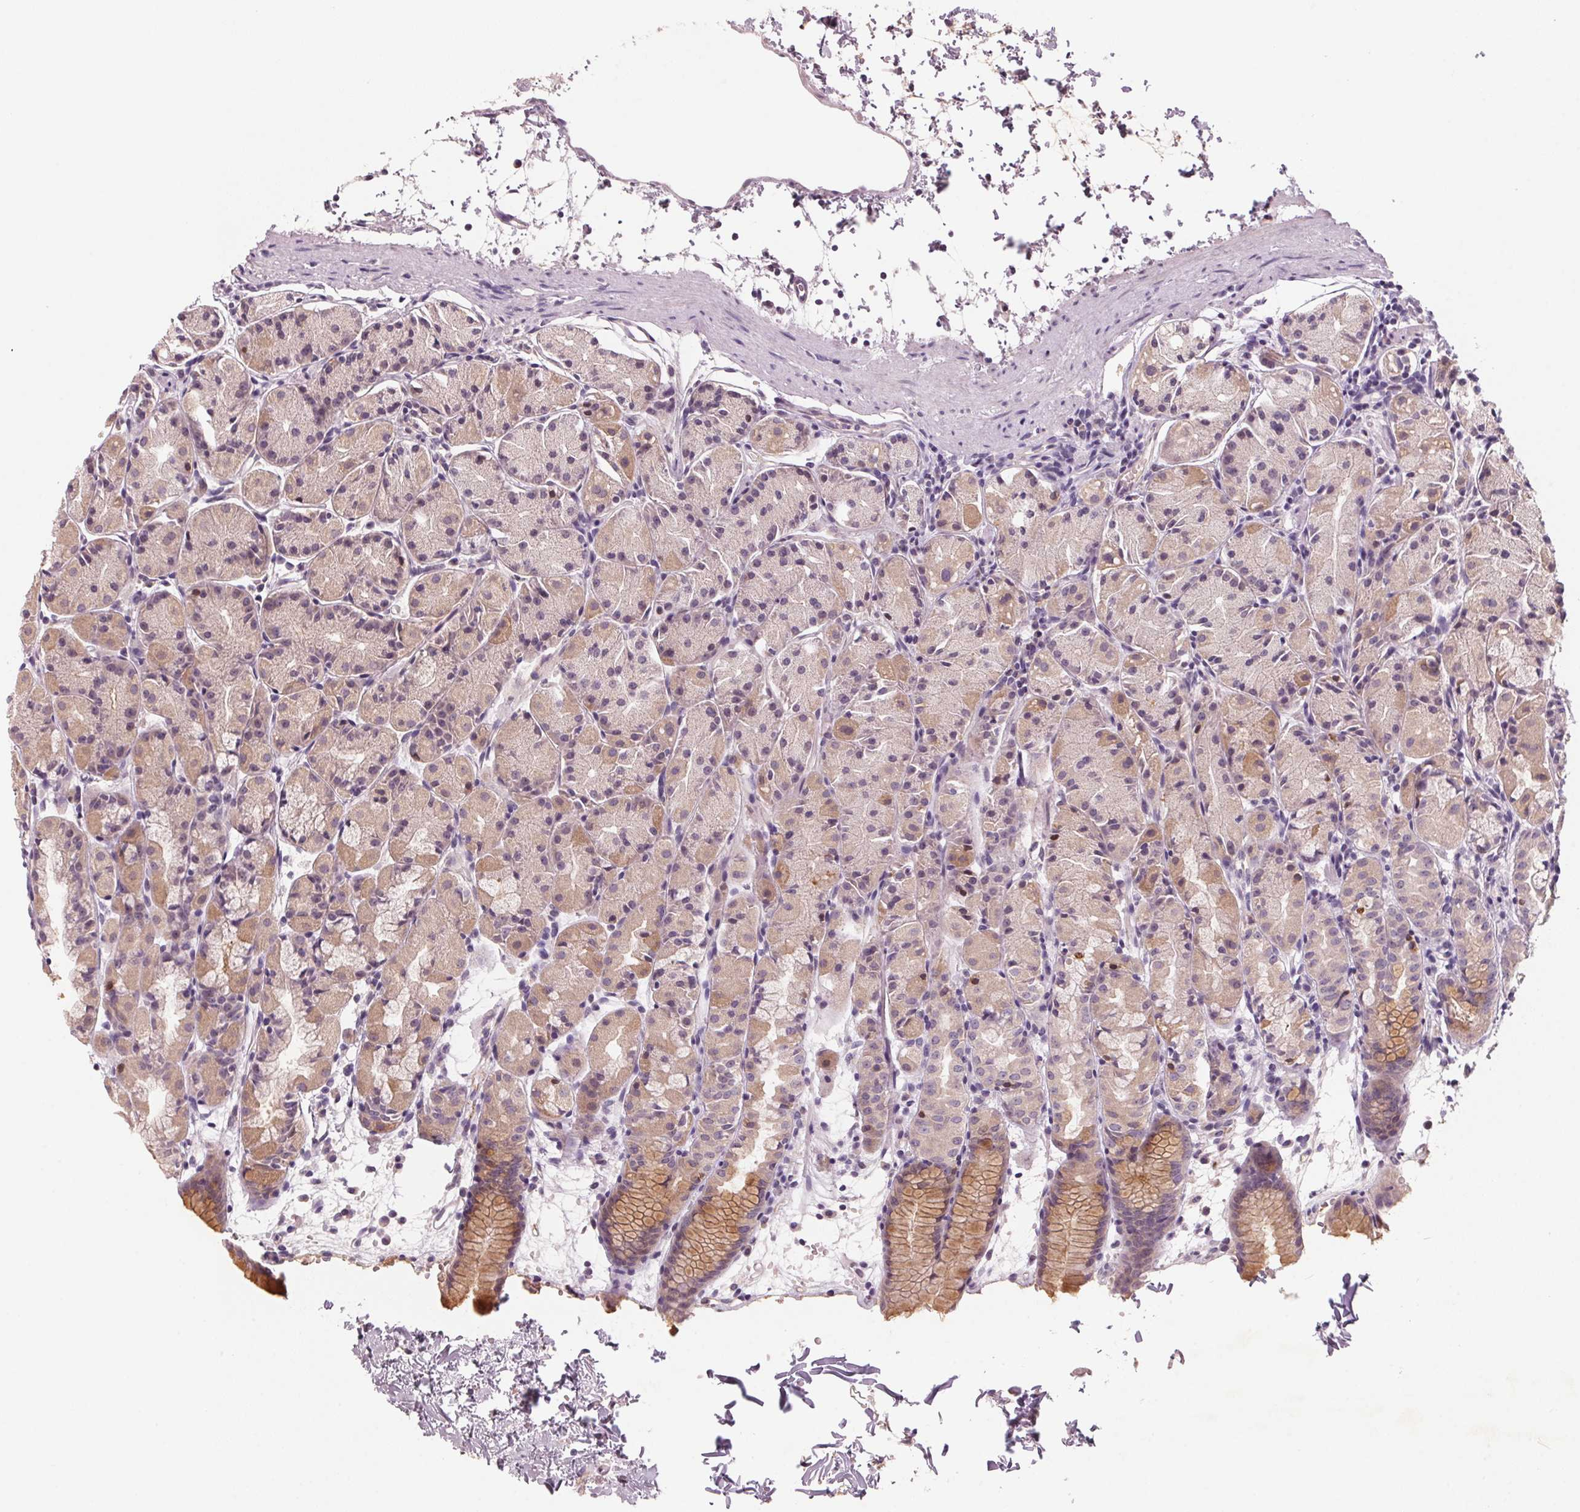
{"staining": {"intensity": "moderate", "quantity": "25%-75%", "location": "cytoplasmic/membranous"}, "tissue": "stomach", "cell_type": "Glandular cells", "image_type": "normal", "snomed": [{"axis": "morphology", "description": "Normal tissue, NOS"}, {"axis": "topography", "description": "Stomach, upper"}], "caption": "IHC micrograph of benign stomach: human stomach stained using immunohistochemistry (IHC) shows medium levels of moderate protein expression localized specifically in the cytoplasmic/membranous of glandular cells, appearing as a cytoplasmic/membranous brown color.", "gene": "ADAM20", "patient": {"sex": "male", "age": 47}}